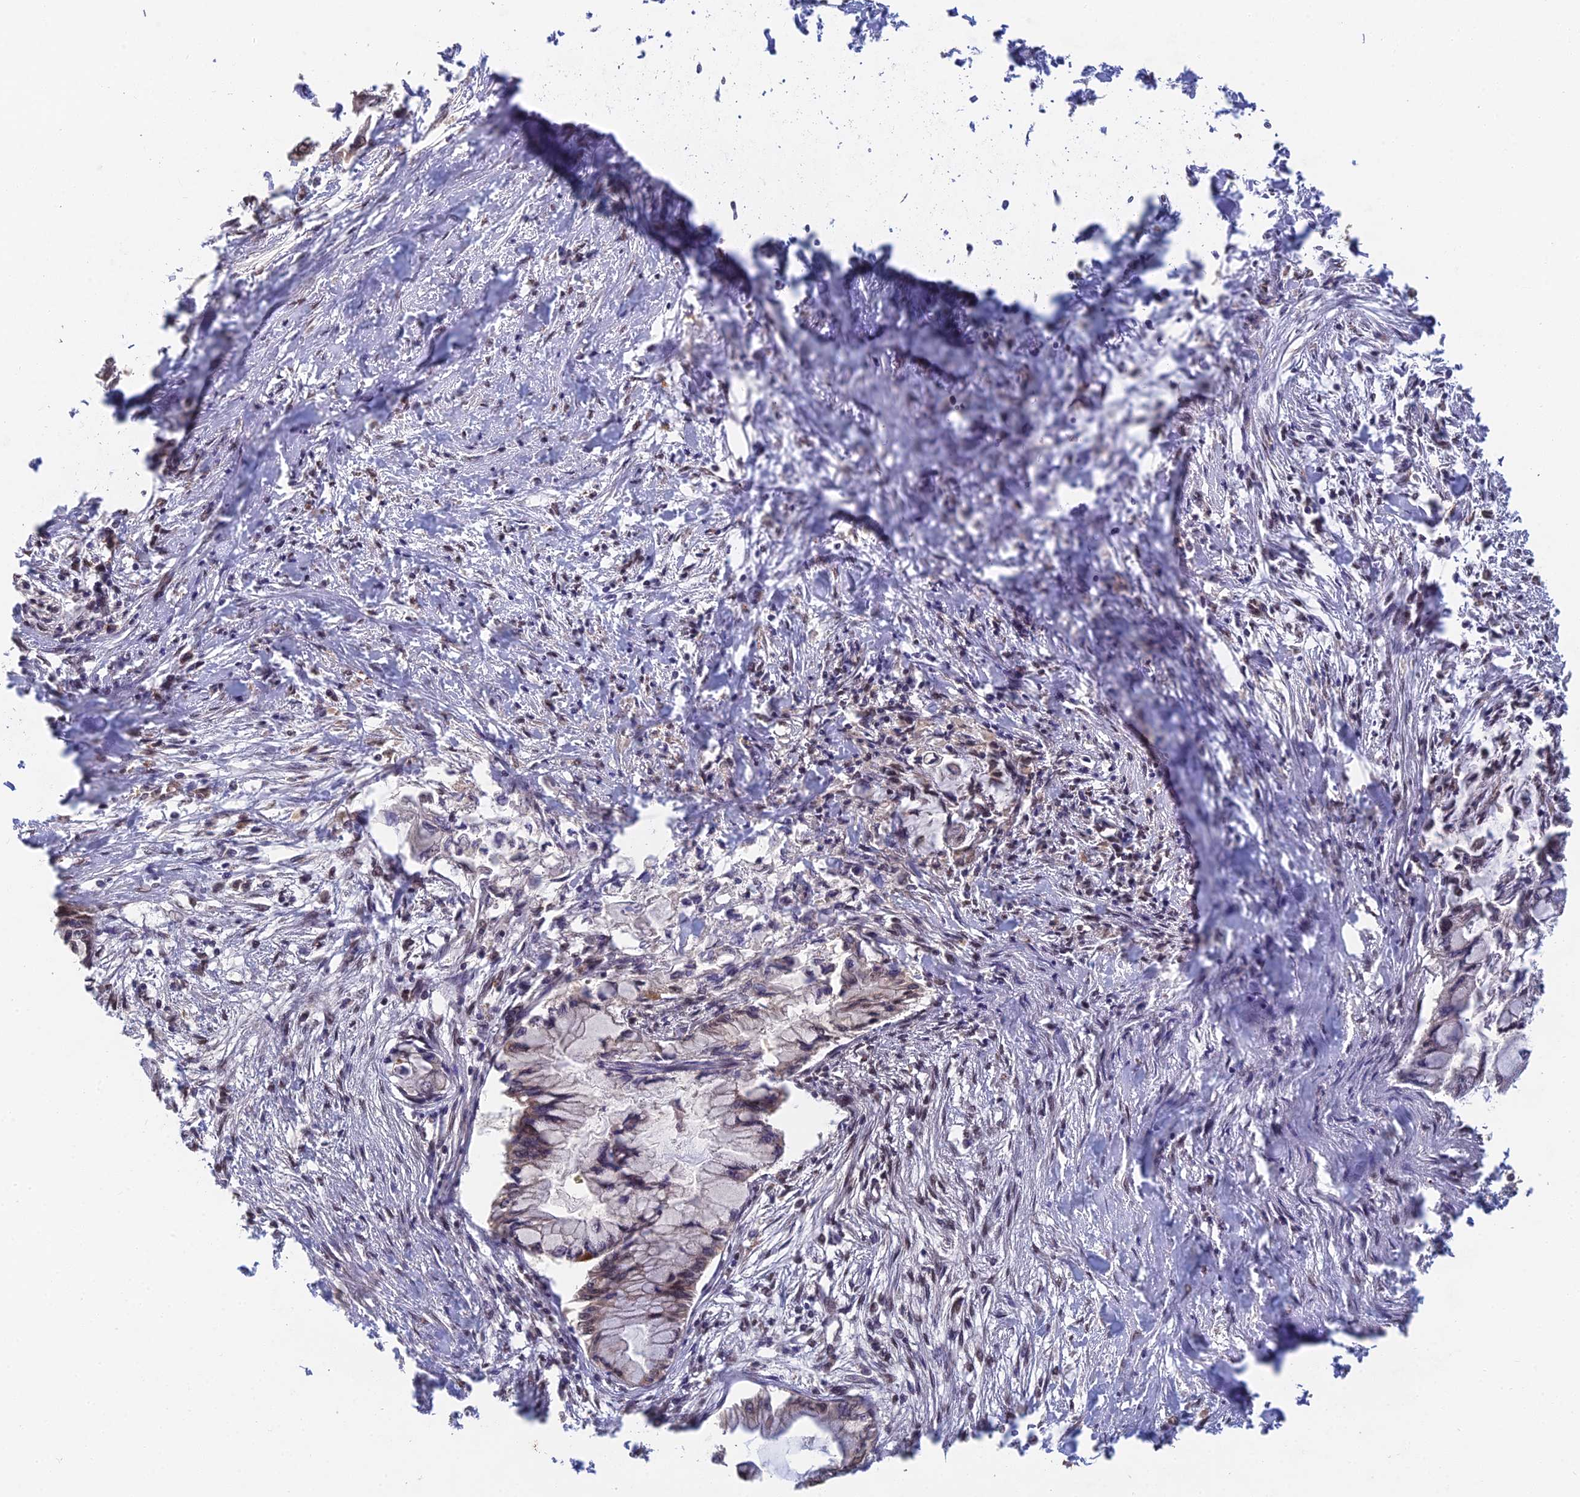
{"staining": {"intensity": "moderate", "quantity": "<25%", "location": "nuclear"}, "tissue": "pancreatic cancer", "cell_type": "Tumor cells", "image_type": "cancer", "snomed": [{"axis": "morphology", "description": "Adenocarcinoma, NOS"}, {"axis": "topography", "description": "Pancreas"}], "caption": "Immunohistochemistry (IHC) (DAB (3,3'-diaminobenzidine)) staining of human pancreatic cancer demonstrates moderate nuclear protein expression in about <25% of tumor cells.", "gene": "RANBP3", "patient": {"sex": "male", "age": 48}}